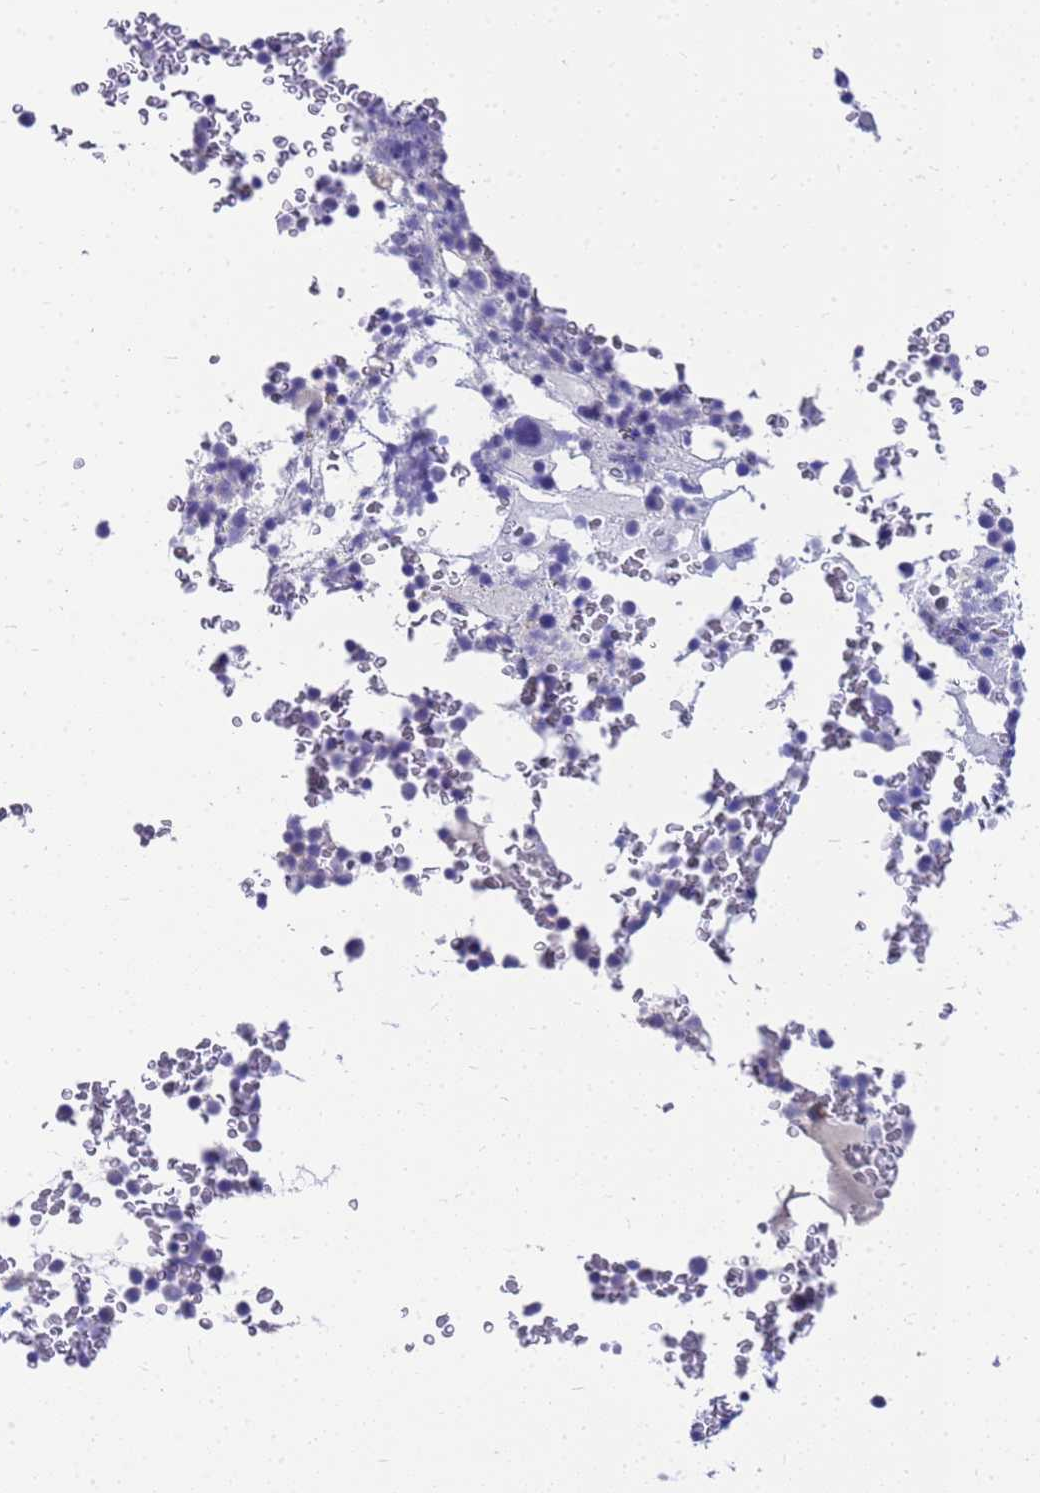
{"staining": {"intensity": "negative", "quantity": "none", "location": "none"}, "tissue": "bone marrow", "cell_type": "Hematopoietic cells", "image_type": "normal", "snomed": [{"axis": "morphology", "description": "Normal tissue, NOS"}, {"axis": "topography", "description": "Bone marrow"}], "caption": "Bone marrow was stained to show a protein in brown. There is no significant expression in hematopoietic cells. (DAB (3,3'-diaminobenzidine) IHC with hematoxylin counter stain).", "gene": "MS4A13", "patient": {"sex": "male", "age": 58}}